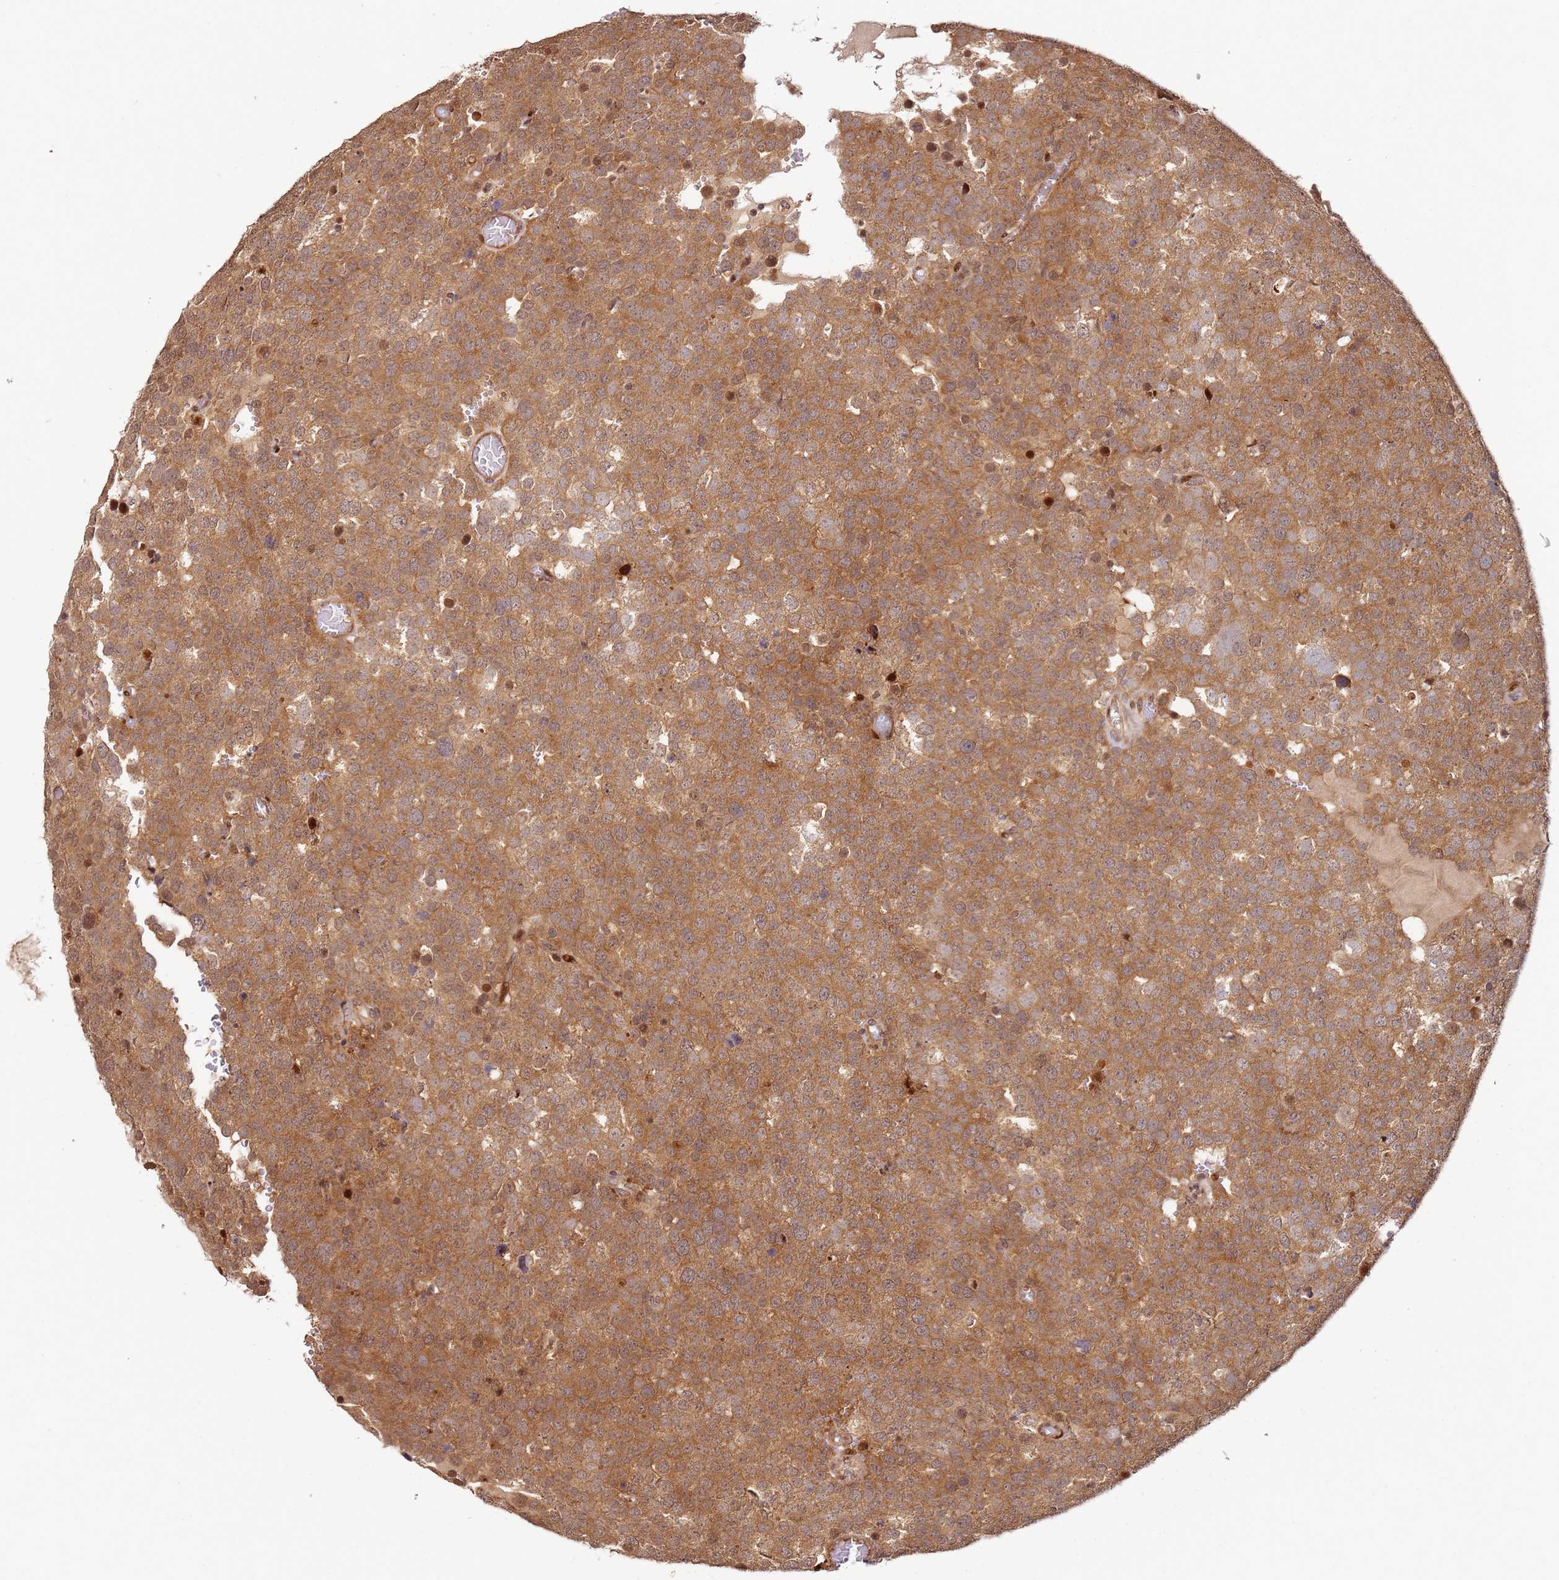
{"staining": {"intensity": "moderate", "quantity": ">75%", "location": "cytoplasmic/membranous"}, "tissue": "testis cancer", "cell_type": "Tumor cells", "image_type": "cancer", "snomed": [{"axis": "morphology", "description": "Normal tissue, NOS"}, {"axis": "morphology", "description": "Seminoma, NOS"}, {"axis": "topography", "description": "Testis"}], "caption": "Brown immunohistochemical staining in human testis cancer (seminoma) displays moderate cytoplasmic/membranous staining in about >75% of tumor cells.", "gene": "RPS3A", "patient": {"sex": "male", "age": 71}}